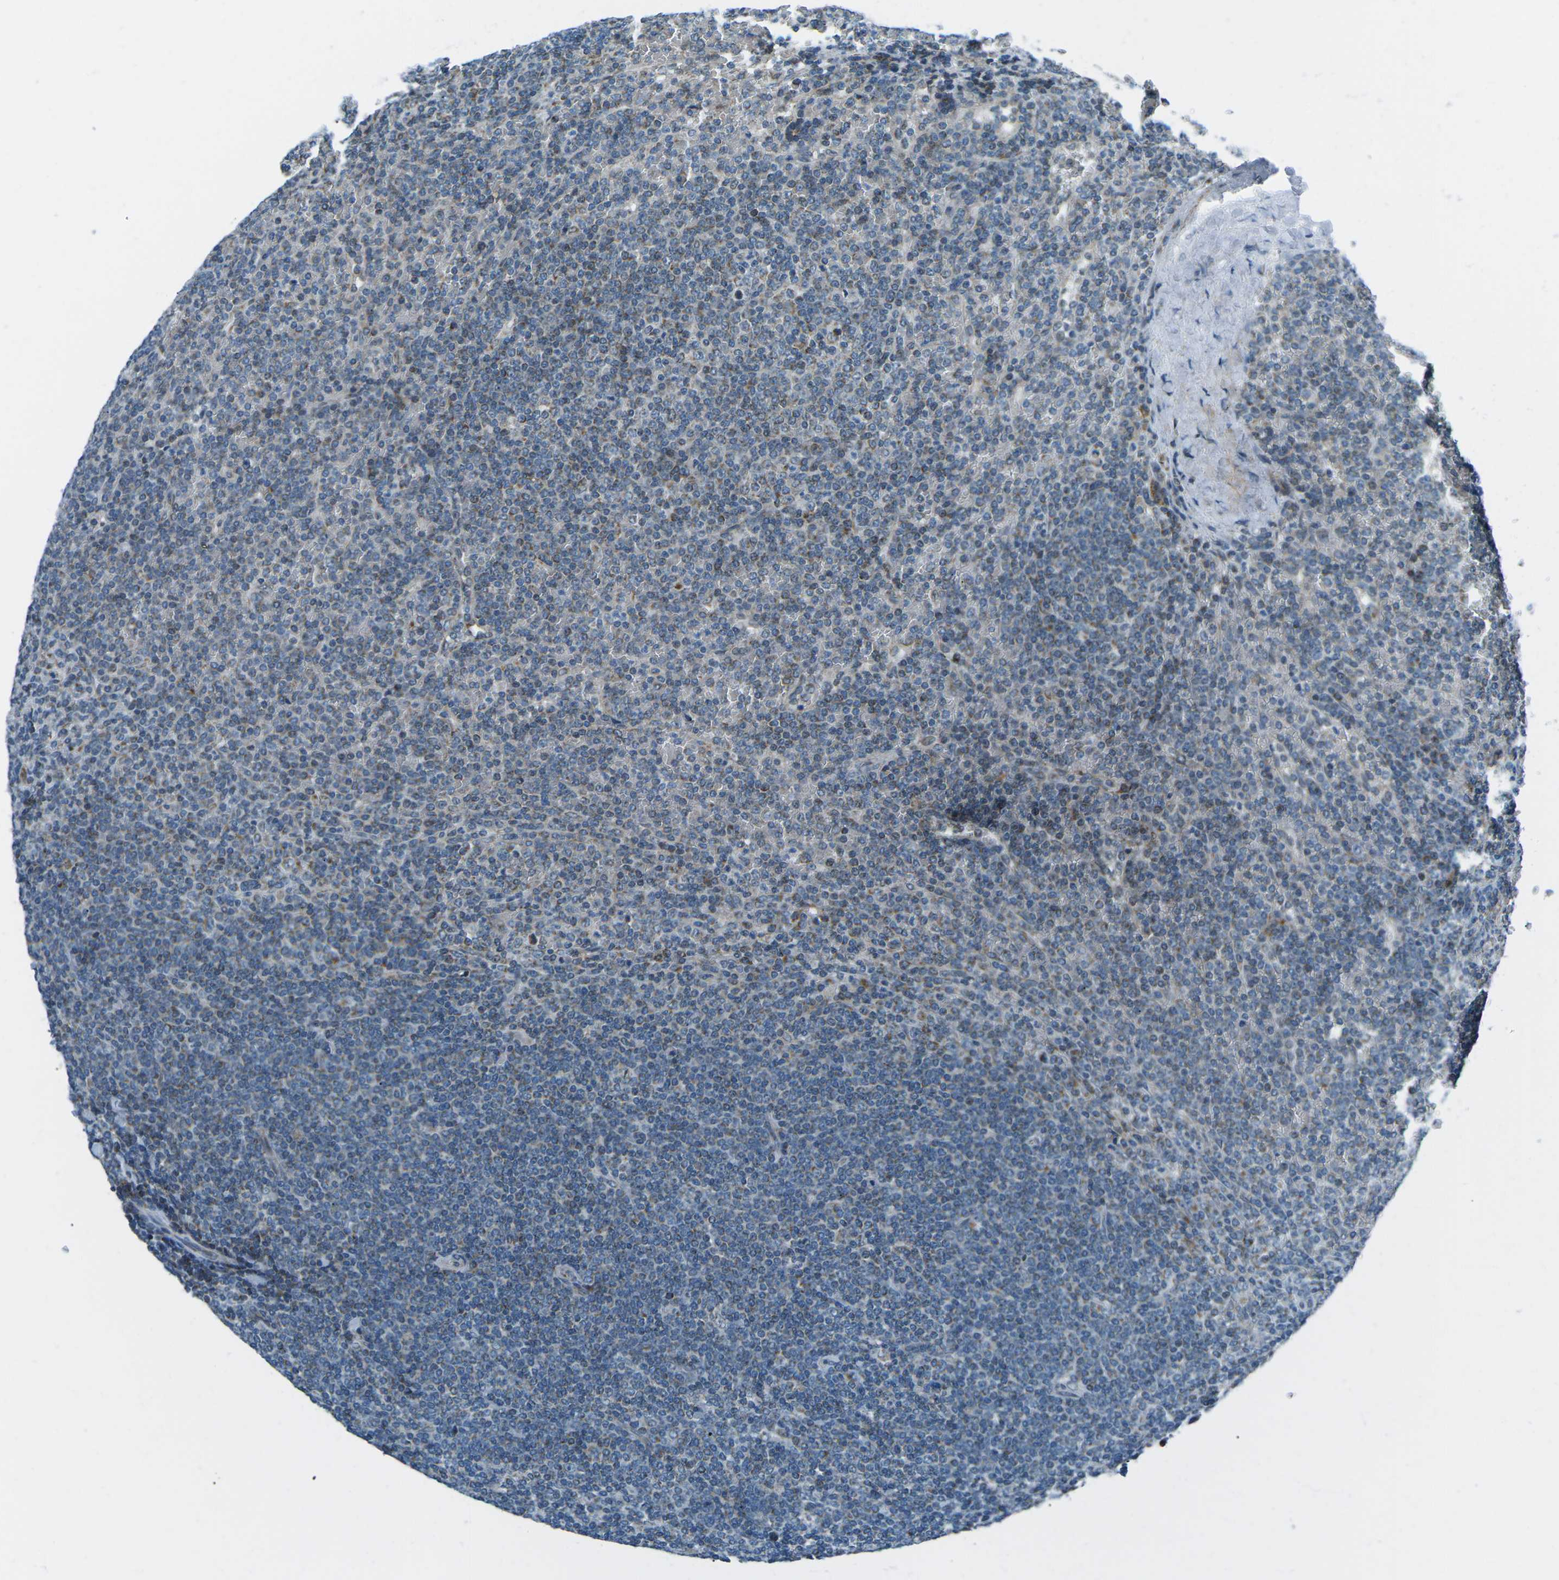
{"staining": {"intensity": "weak", "quantity": "<25%", "location": "cytoplasmic/membranous"}, "tissue": "lymphoma", "cell_type": "Tumor cells", "image_type": "cancer", "snomed": [{"axis": "morphology", "description": "Malignant lymphoma, non-Hodgkin's type, Low grade"}, {"axis": "topography", "description": "Spleen"}], "caption": "High magnification brightfield microscopy of low-grade malignant lymphoma, non-Hodgkin's type stained with DAB (3,3'-diaminobenzidine) (brown) and counterstained with hematoxylin (blue): tumor cells show no significant expression.", "gene": "RFESD", "patient": {"sex": "female", "age": 19}}